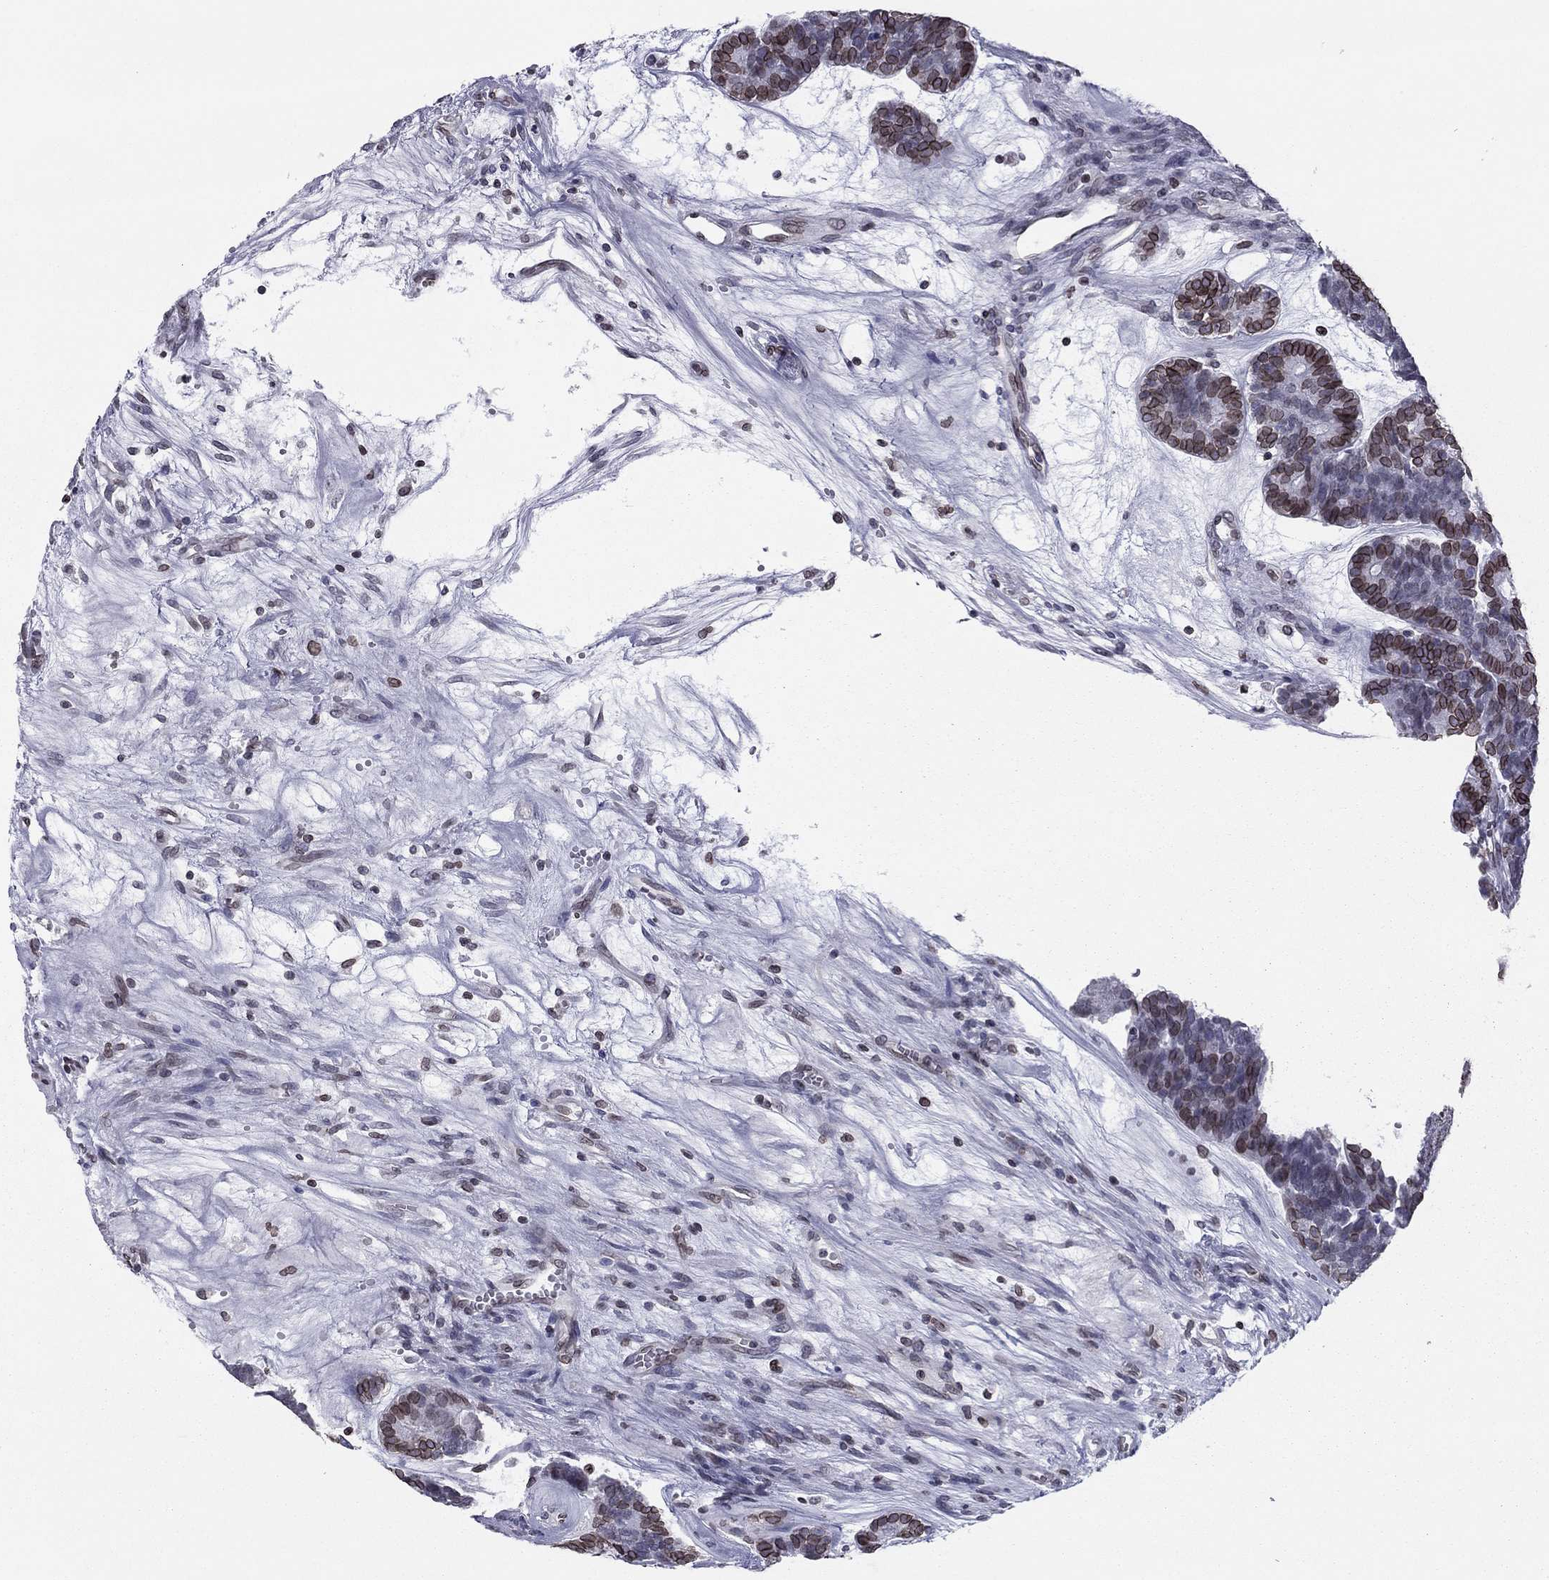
{"staining": {"intensity": "strong", "quantity": "25%-75%", "location": "cytoplasmic/membranous,nuclear"}, "tissue": "head and neck cancer", "cell_type": "Tumor cells", "image_type": "cancer", "snomed": [{"axis": "morphology", "description": "Adenocarcinoma, NOS"}, {"axis": "topography", "description": "Head-Neck"}], "caption": "DAB immunohistochemical staining of human head and neck cancer demonstrates strong cytoplasmic/membranous and nuclear protein staining in about 25%-75% of tumor cells. The protein is shown in brown color, while the nuclei are stained blue.", "gene": "ESPL1", "patient": {"sex": "female", "age": 81}}